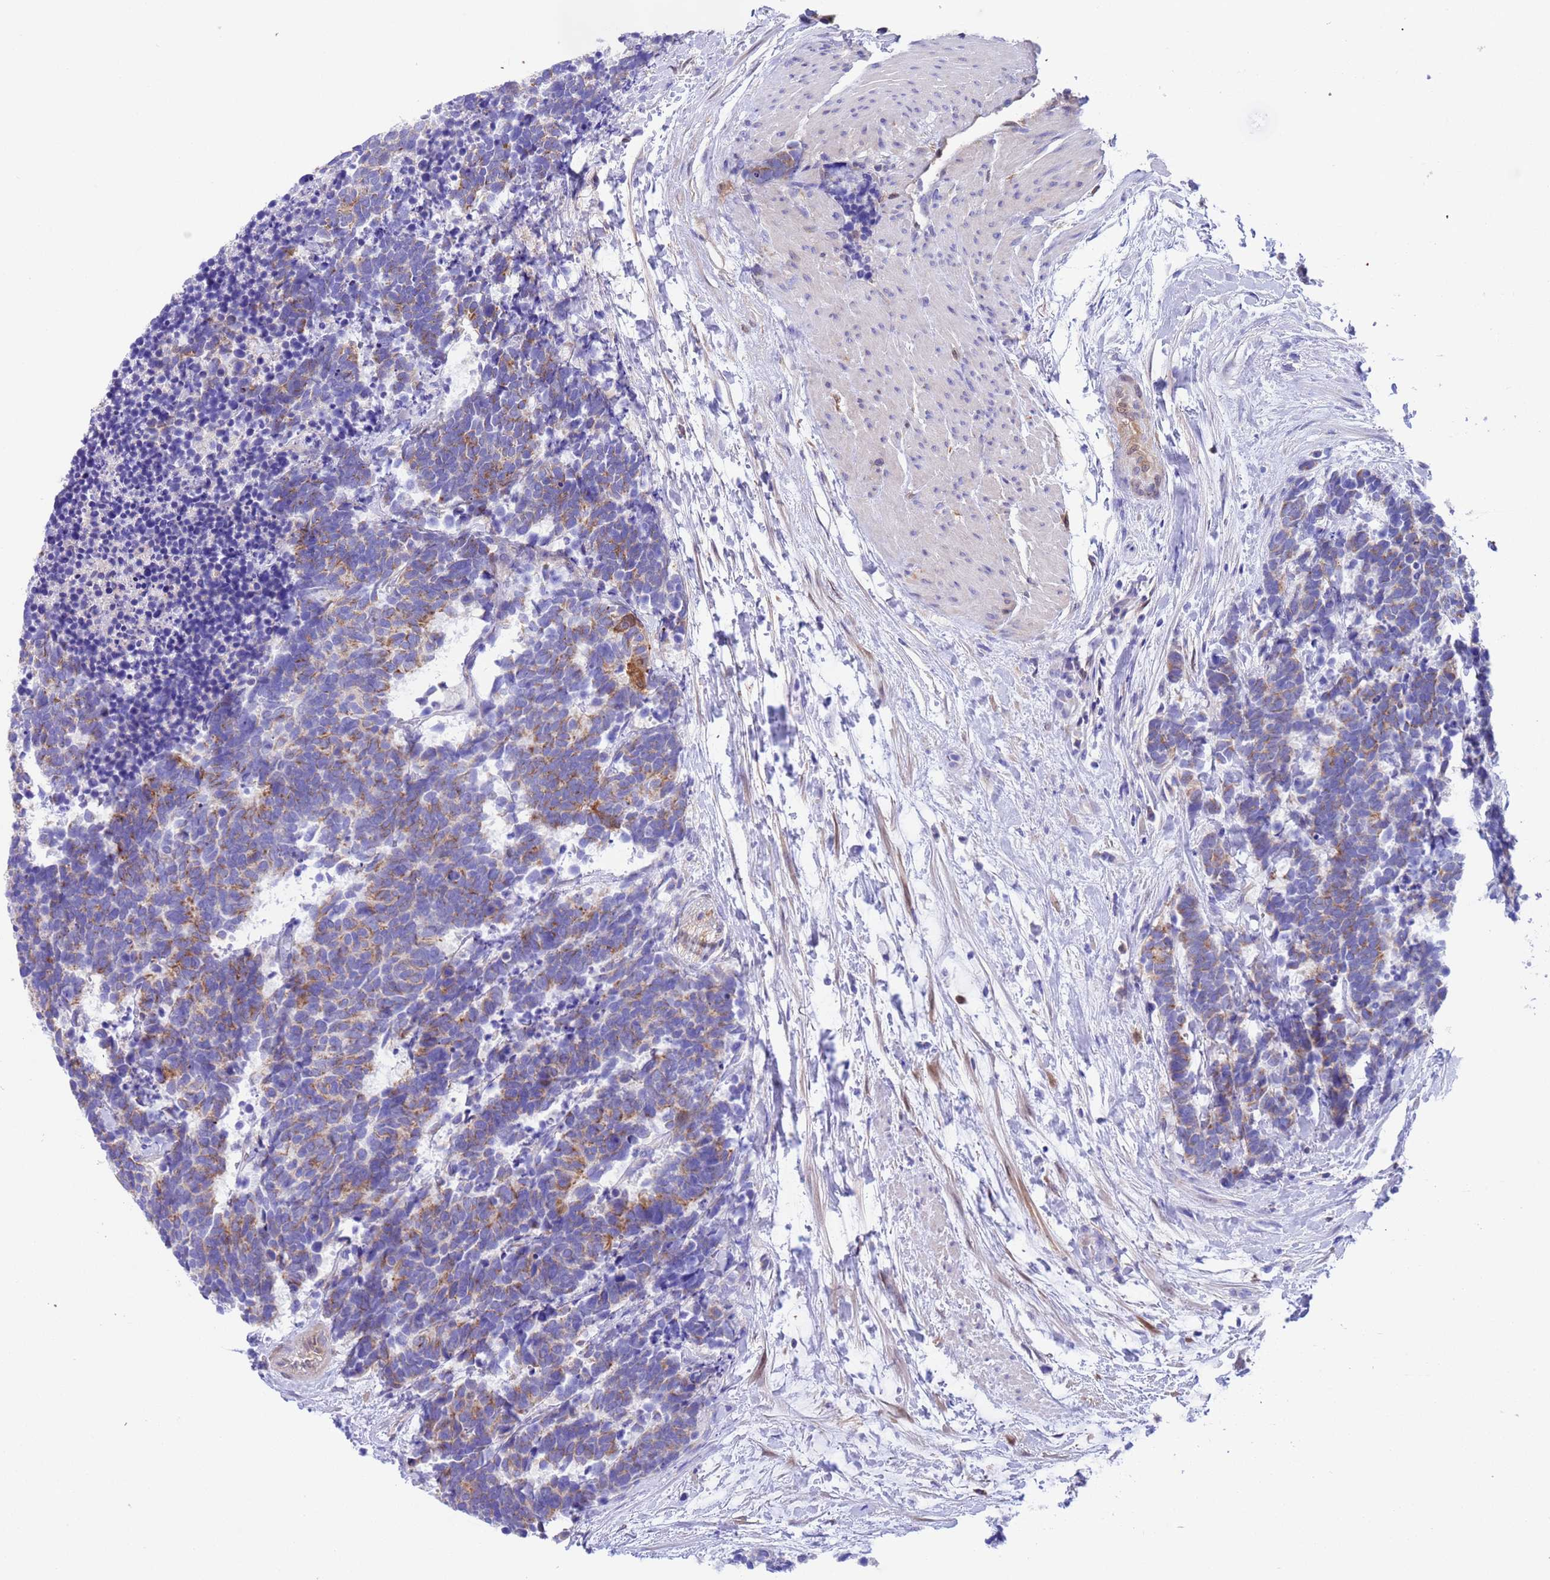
{"staining": {"intensity": "moderate", "quantity": "<25%", "location": "cytoplasmic/membranous"}, "tissue": "carcinoid", "cell_type": "Tumor cells", "image_type": "cancer", "snomed": [{"axis": "morphology", "description": "Carcinoma, NOS"}, {"axis": "morphology", "description": "Carcinoid, malignant, NOS"}, {"axis": "topography", "description": "Prostate"}], "caption": "The image demonstrates a brown stain indicating the presence of a protein in the cytoplasmic/membranous of tumor cells in carcinoid. The staining was performed using DAB, with brown indicating positive protein expression. Nuclei are stained blue with hematoxylin.", "gene": "C6orf47", "patient": {"sex": "male", "age": 57}}